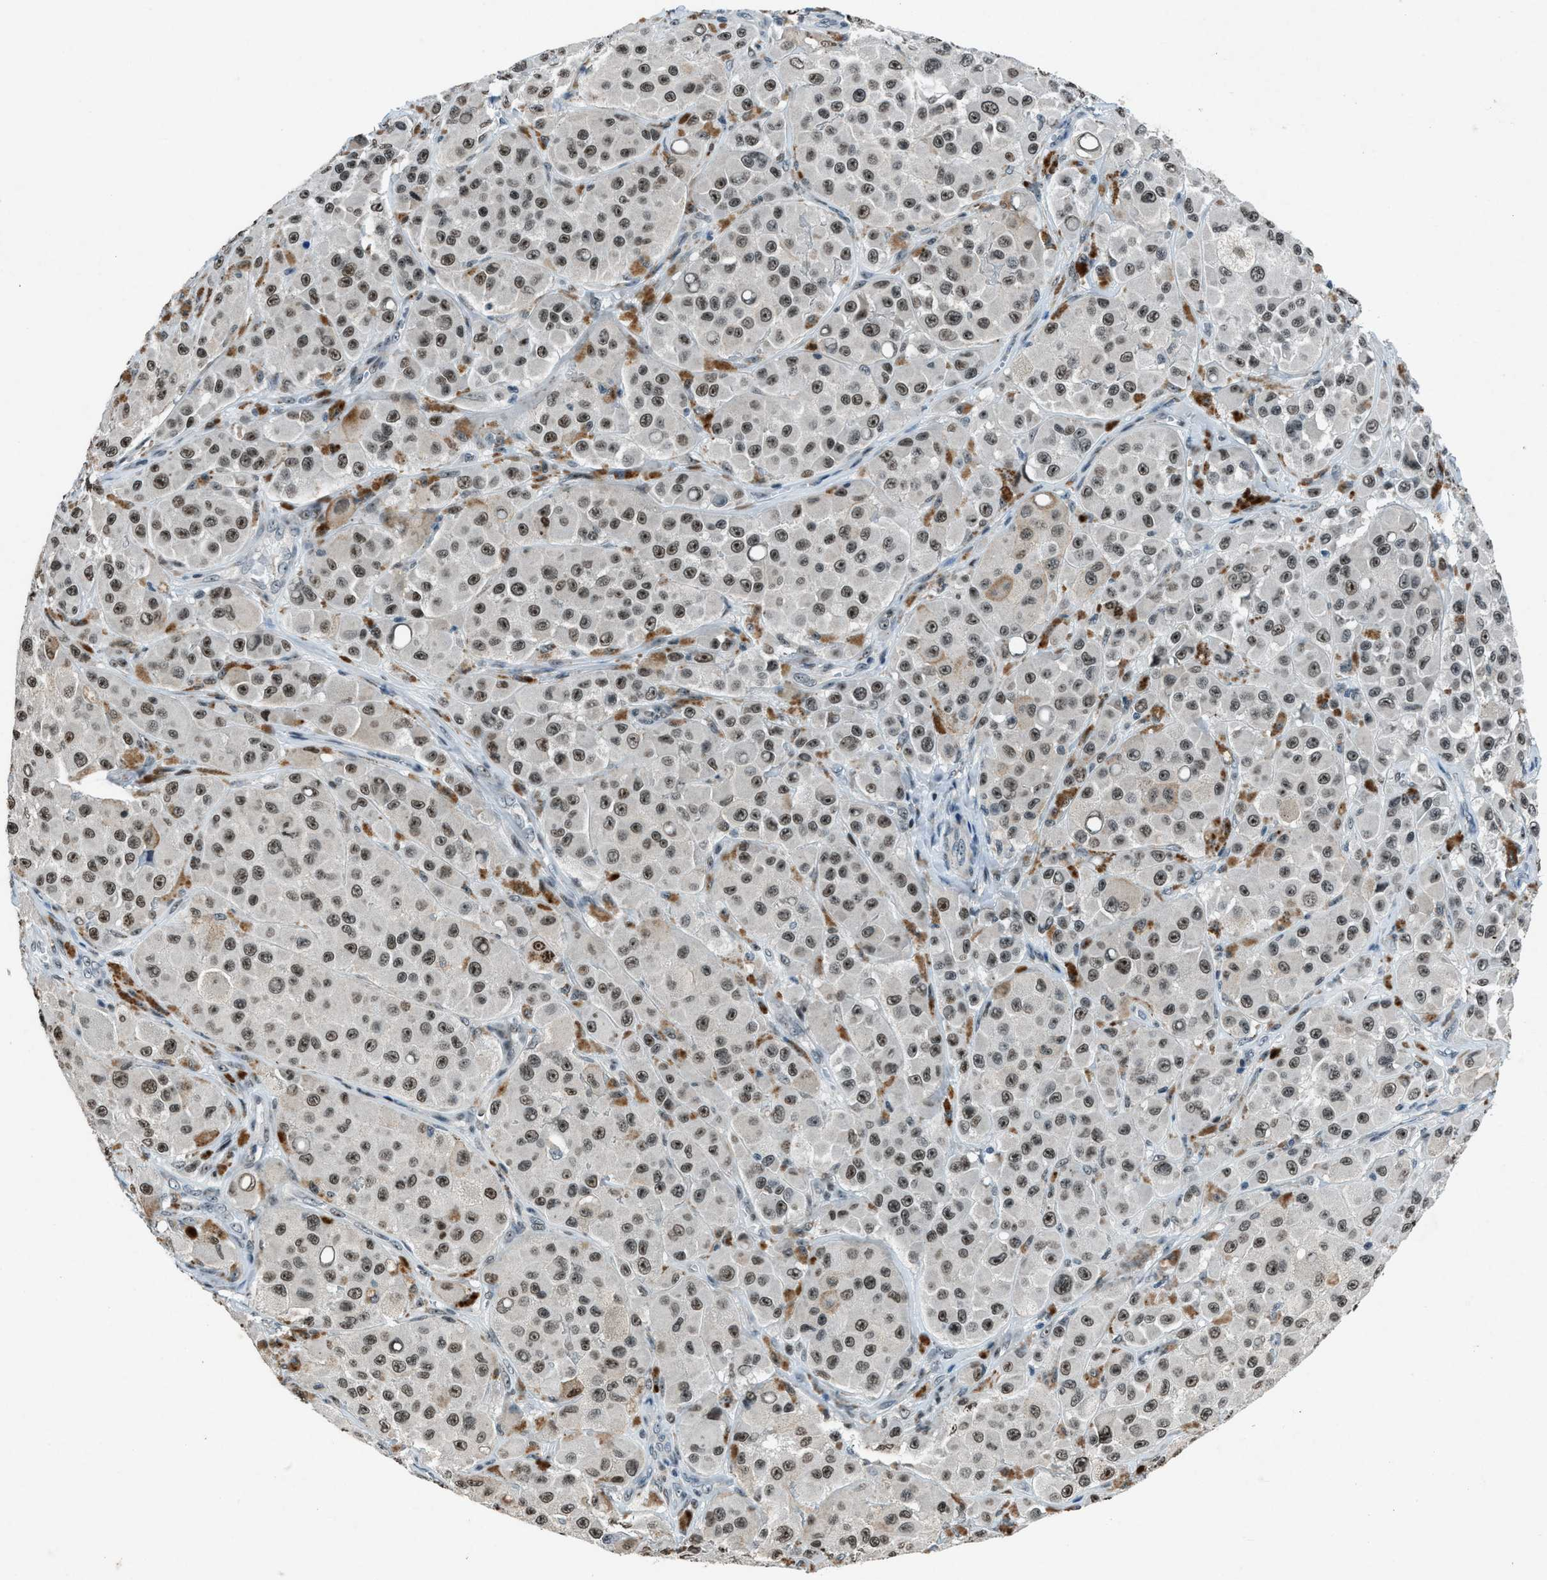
{"staining": {"intensity": "strong", "quantity": ">75%", "location": "nuclear"}, "tissue": "melanoma", "cell_type": "Tumor cells", "image_type": "cancer", "snomed": [{"axis": "morphology", "description": "Malignant melanoma, NOS"}, {"axis": "topography", "description": "Skin"}], "caption": "Strong nuclear protein expression is seen in about >75% of tumor cells in malignant melanoma.", "gene": "ADCY1", "patient": {"sex": "male", "age": 84}}